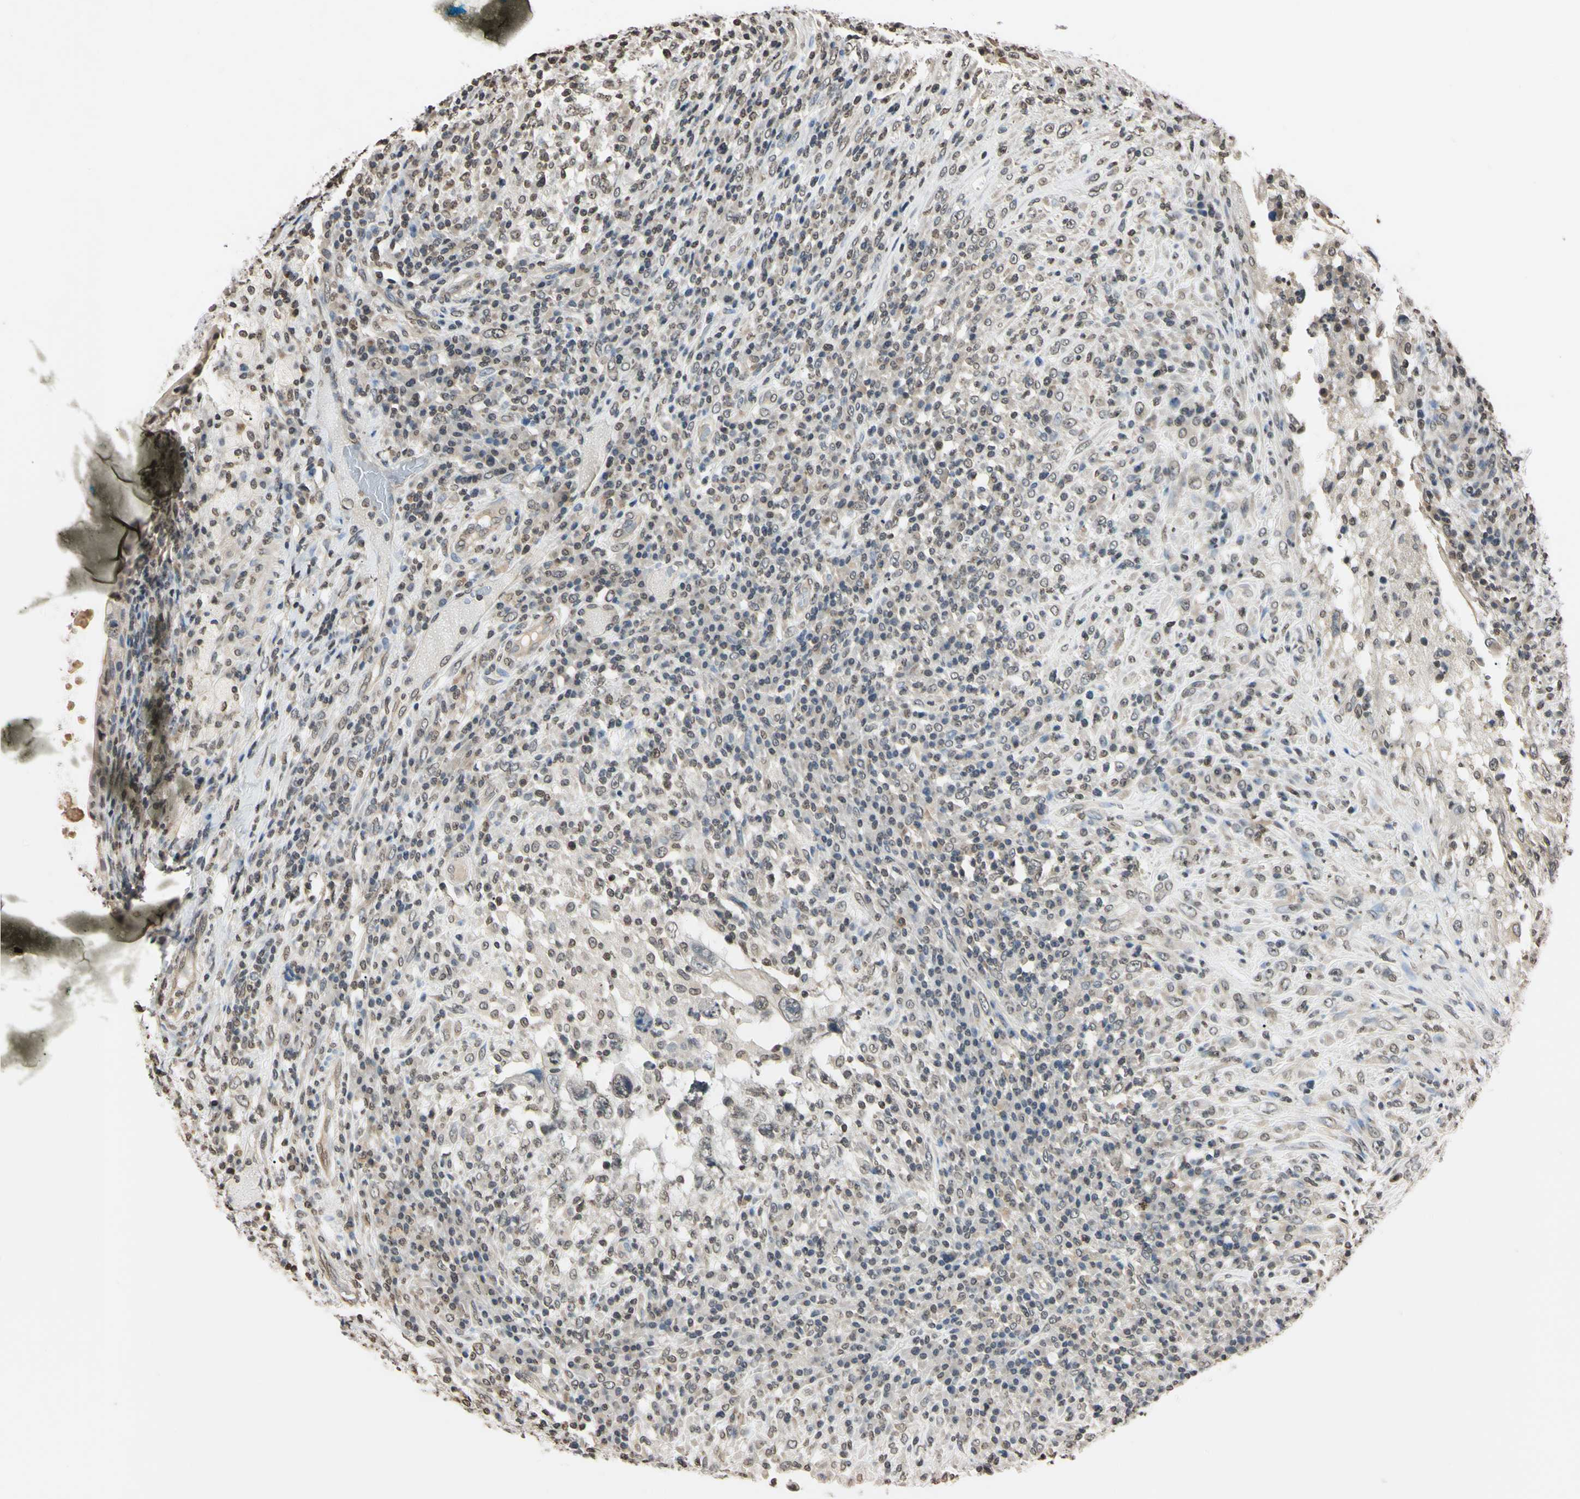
{"staining": {"intensity": "weak", "quantity": "25%-75%", "location": "nuclear"}, "tissue": "testis cancer", "cell_type": "Tumor cells", "image_type": "cancer", "snomed": [{"axis": "morphology", "description": "Necrosis, NOS"}, {"axis": "morphology", "description": "Carcinoma, Embryonal, NOS"}, {"axis": "topography", "description": "Testis"}], "caption": "Human testis cancer stained with a brown dye shows weak nuclear positive staining in about 25%-75% of tumor cells.", "gene": "CDC45", "patient": {"sex": "male", "age": 19}}